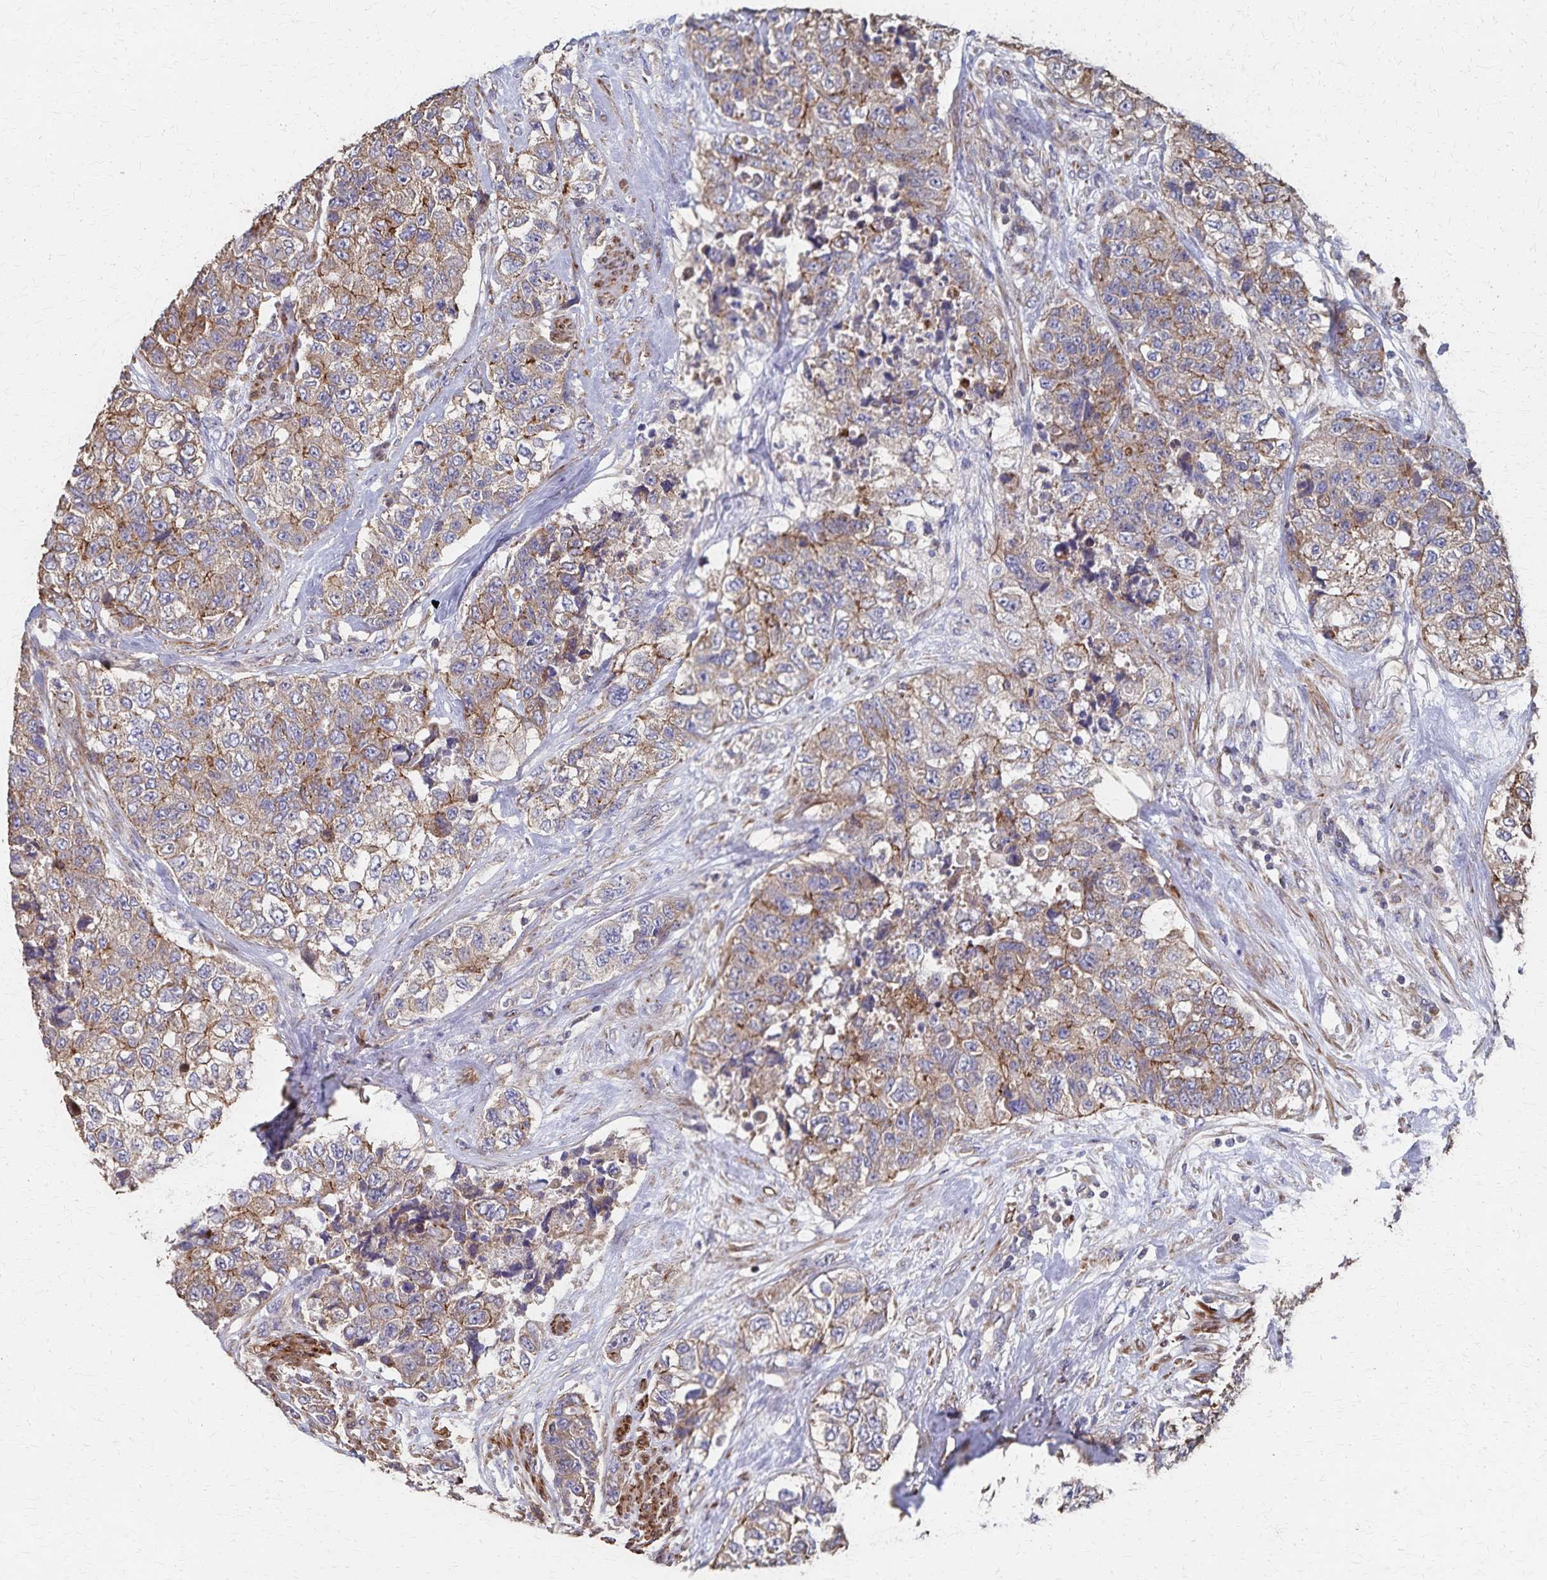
{"staining": {"intensity": "moderate", "quantity": ">75%", "location": "cytoplasmic/membranous"}, "tissue": "urothelial cancer", "cell_type": "Tumor cells", "image_type": "cancer", "snomed": [{"axis": "morphology", "description": "Urothelial carcinoma, High grade"}, {"axis": "topography", "description": "Urinary bladder"}], "caption": "Brown immunohistochemical staining in human urothelial cancer reveals moderate cytoplasmic/membranous expression in about >75% of tumor cells.", "gene": "PGAP2", "patient": {"sex": "female", "age": 78}}